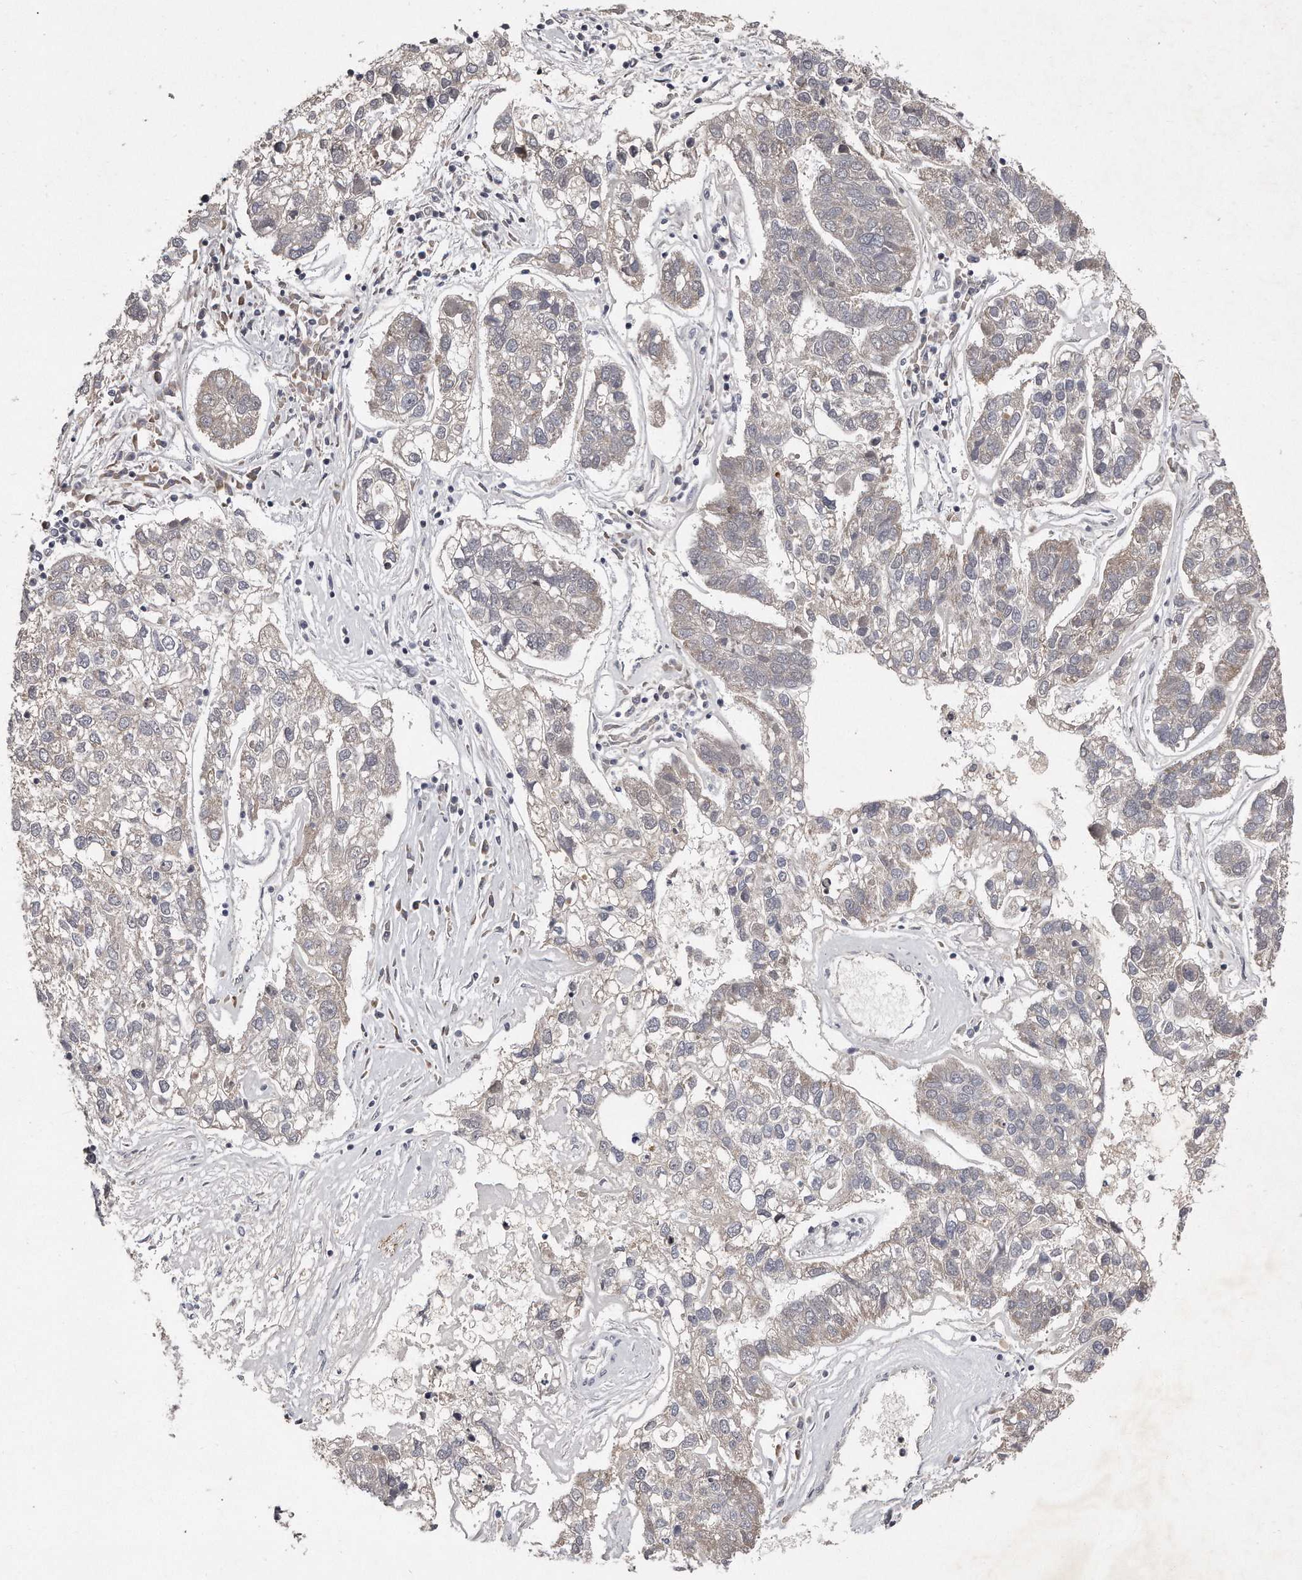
{"staining": {"intensity": "weak", "quantity": "<25%", "location": "cytoplasmic/membranous"}, "tissue": "pancreatic cancer", "cell_type": "Tumor cells", "image_type": "cancer", "snomed": [{"axis": "morphology", "description": "Adenocarcinoma, NOS"}, {"axis": "topography", "description": "Pancreas"}], "caption": "Immunohistochemistry (IHC) micrograph of pancreatic adenocarcinoma stained for a protein (brown), which displays no staining in tumor cells.", "gene": "TECR", "patient": {"sex": "female", "age": 61}}